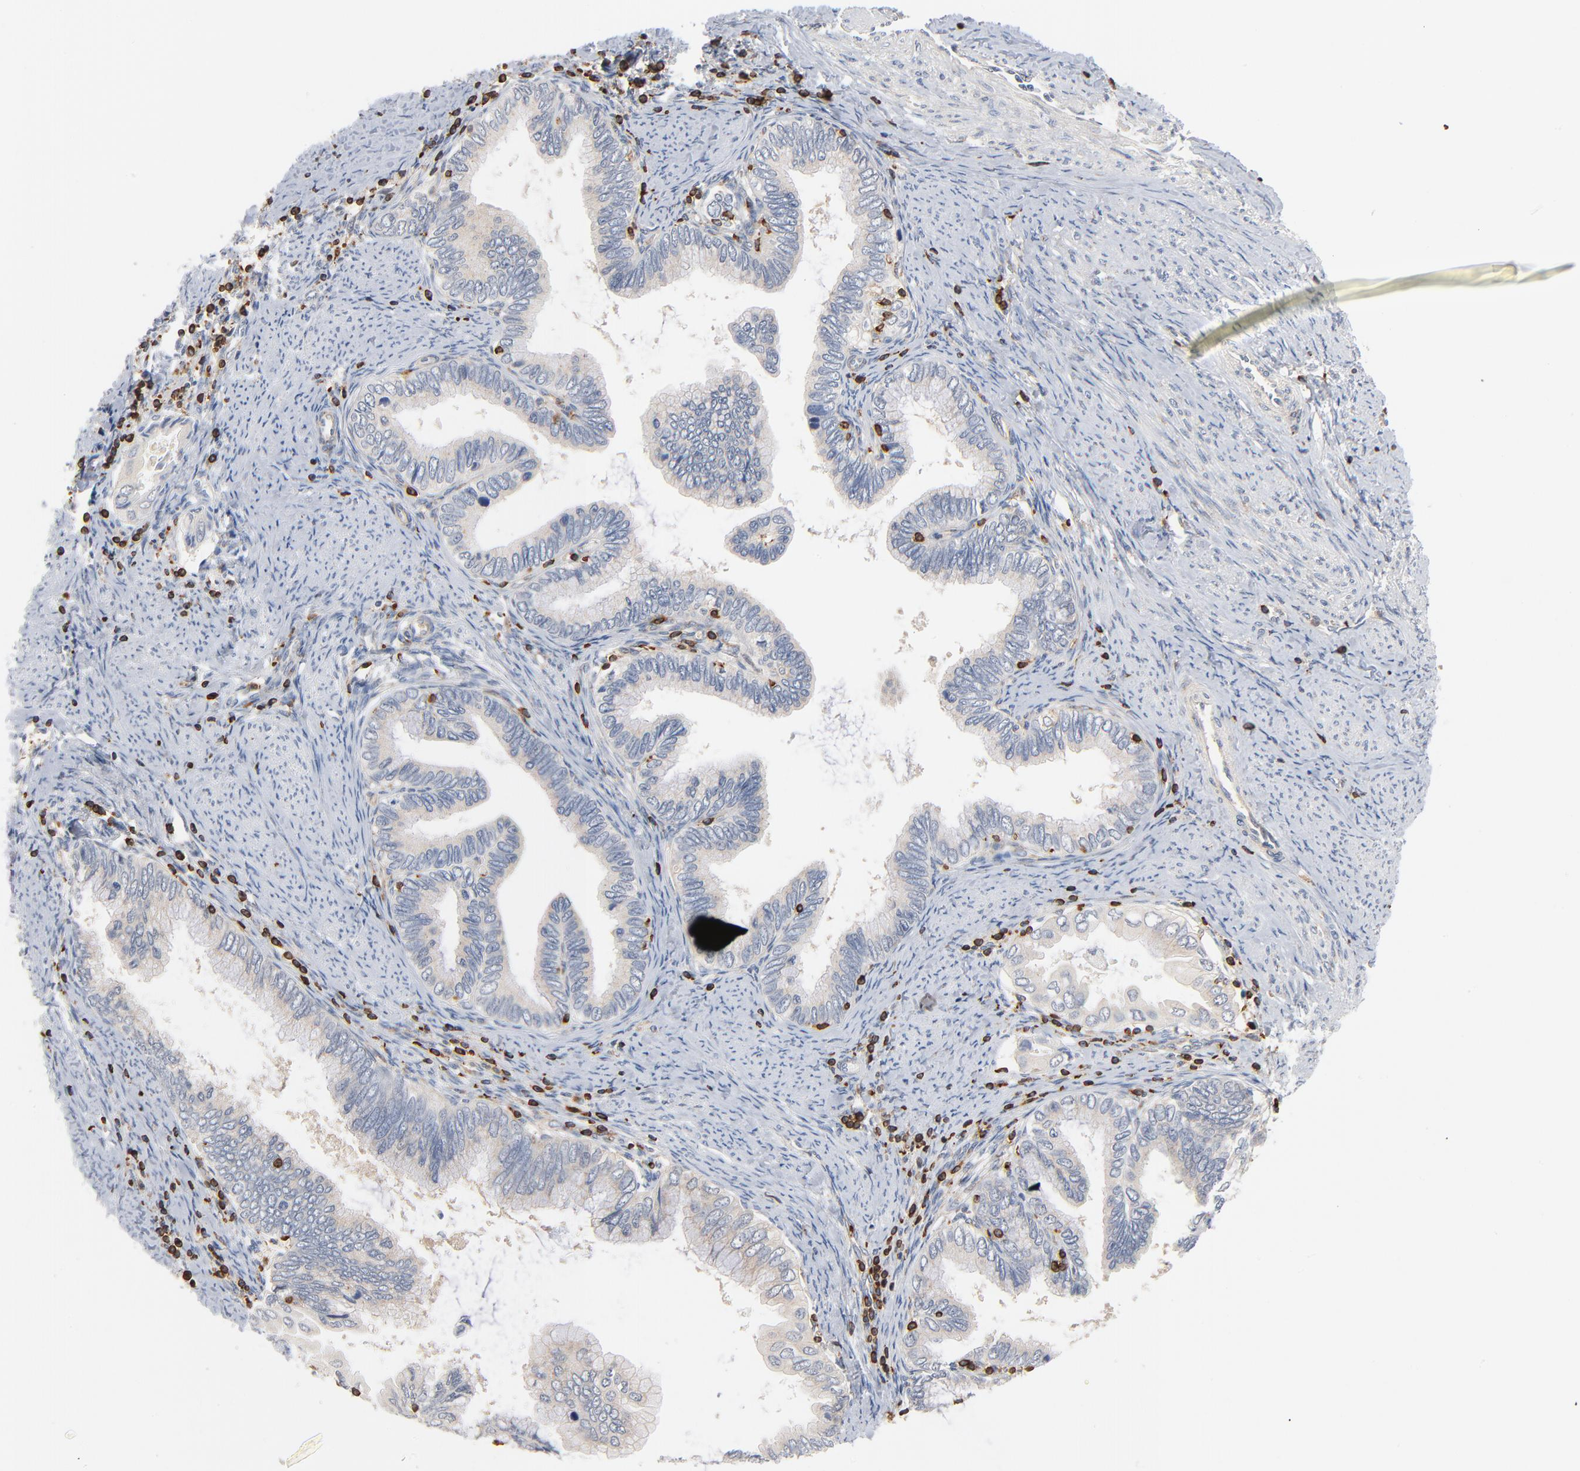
{"staining": {"intensity": "negative", "quantity": "none", "location": "none"}, "tissue": "cervical cancer", "cell_type": "Tumor cells", "image_type": "cancer", "snomed": [{"axis": "morphology", "description": "Adenocarcinoma, NOS"}, {"axis": "topography", "description": "Cervix"}], "caption": "Adenocarcinoma (cervical) was stained to show a protein in brown. There is no significant positivity in tumor cells.", "gene": "SH3KBP1", "patient": {"sex": "female", "age": 49}}